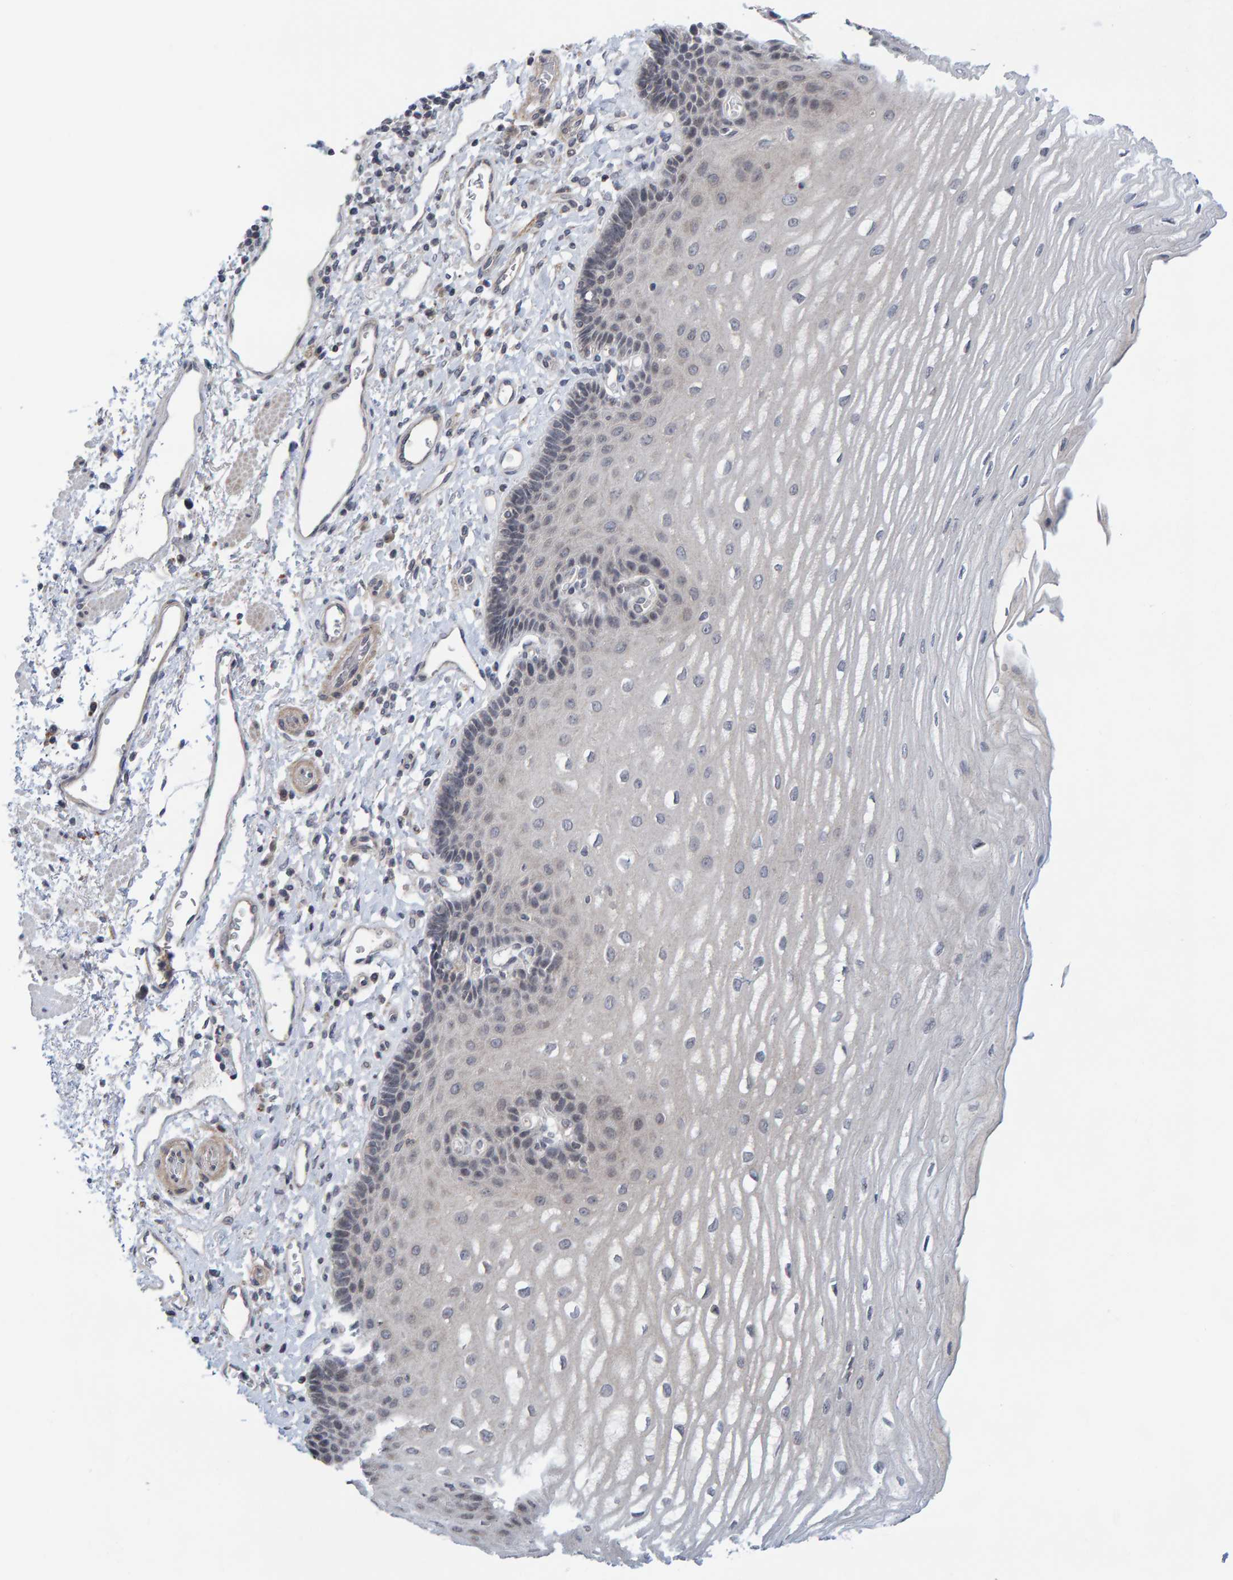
{"staining": {"intensity": "negative", "quantity": "none", "location": "none"}, "tissue": "esophagus", "cell_type": "Squamous epithelial cells", "image_type": "normal", "snomed": [{"axis": "morphology", "description": "Normal tissue, NOS"}, {"axis": "topography", "description": "Esophagus"}], "caption": "An IHC photomicrograph of unremarkable esophagus is shown. There is no staining in squamous epithelial cells of esophagus.", "gene": "CDH2", "patient": {"sex": "male", "age": 54}}